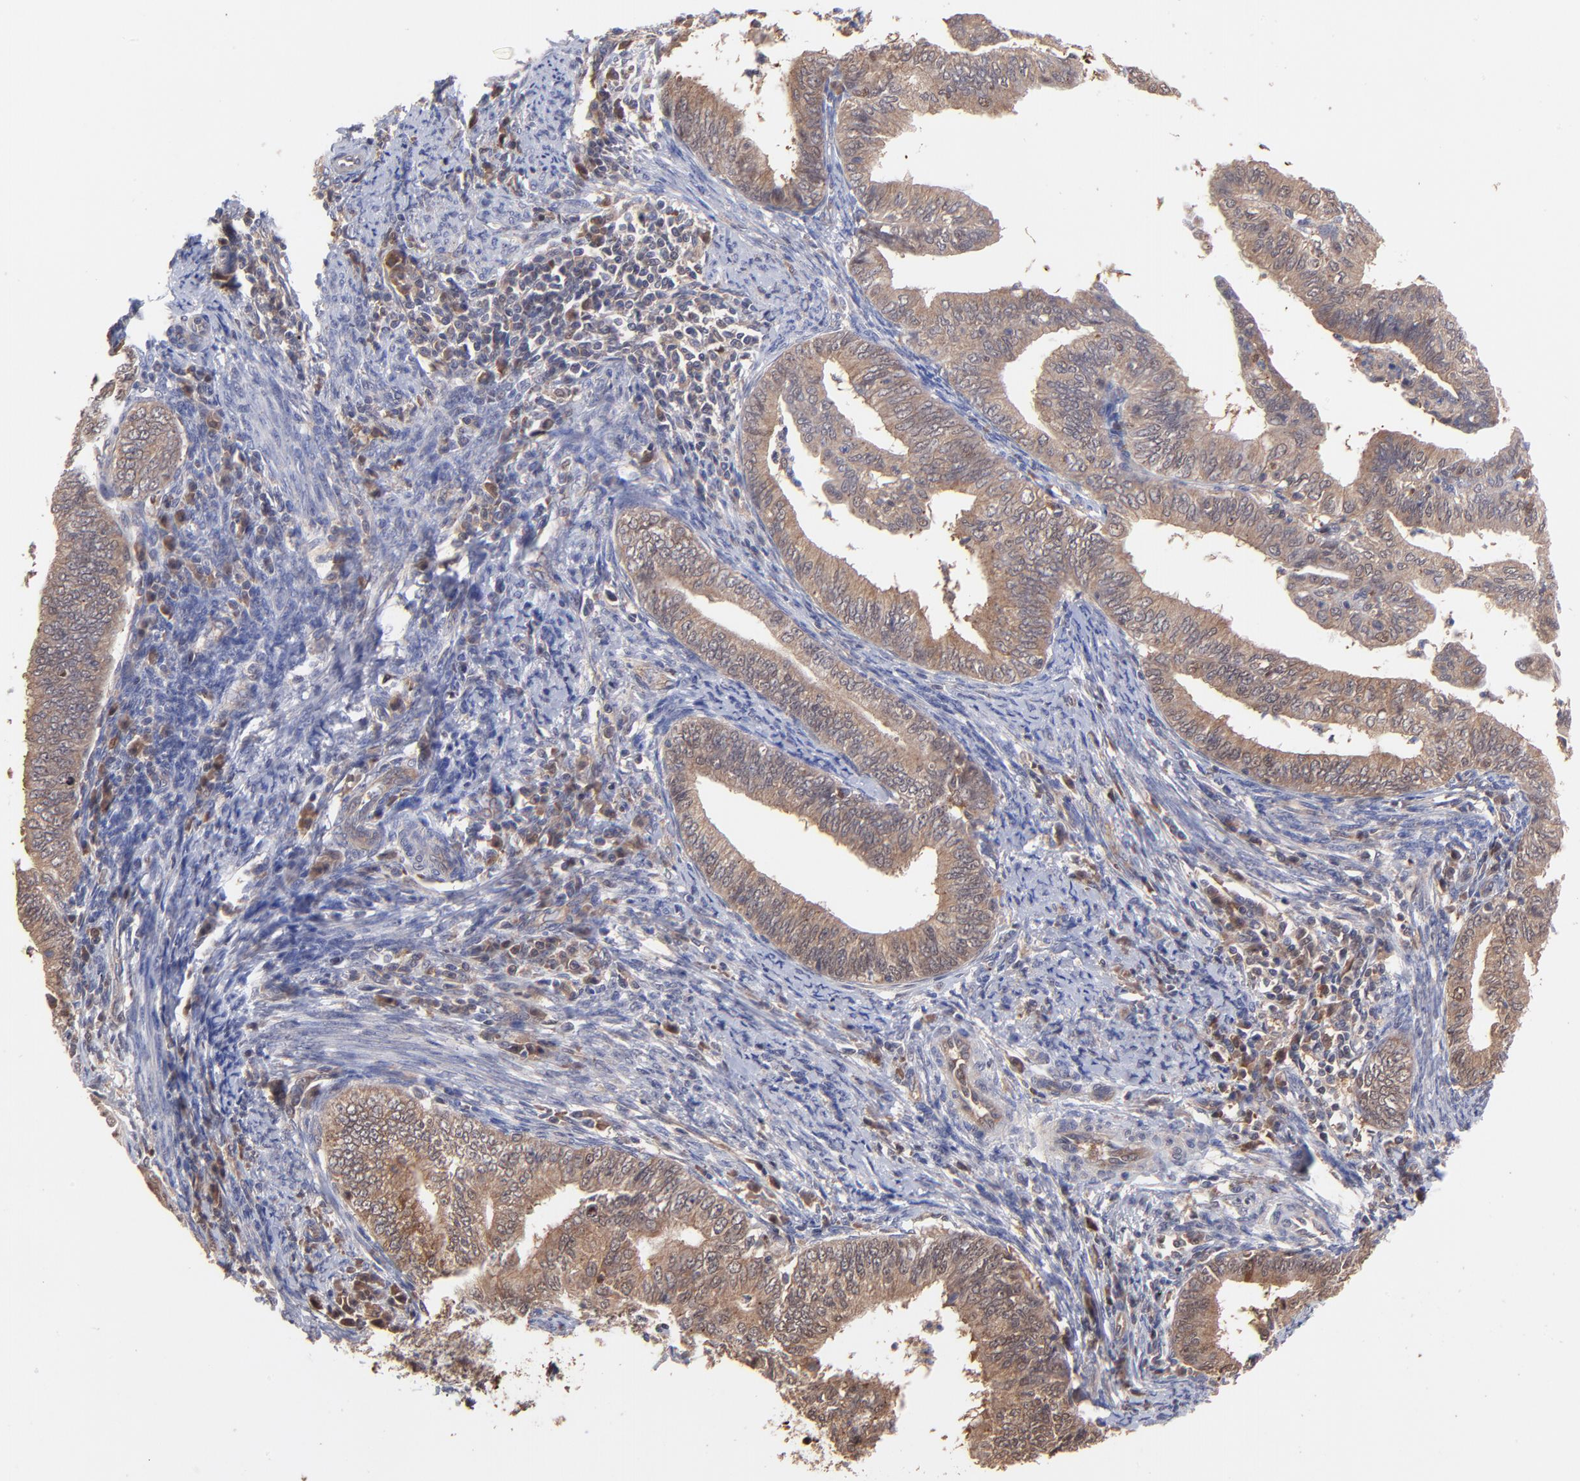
{"staining": {"intensity": "moderate", "quantity": ">75%", "location": "cytoplasmic/membranous"}, "tissue": "endometrial cancer", "cell_type": "Tumor cells", "image_type": "cancer", "snomed": [{"axis": "morphology", "description": "Adenocarcinoma, NOS"}, {"axis": "topography", "description": "Endometrium"}], "caption": "This micrograph shows IHC staining of endometrial cancer (adenocarcinoma), with medium moderate cytoplasmic/membranous expression in about >75% of tumor cells.", "gene": "PSMA6", "patient": {"sex": "female", "age": 66}}